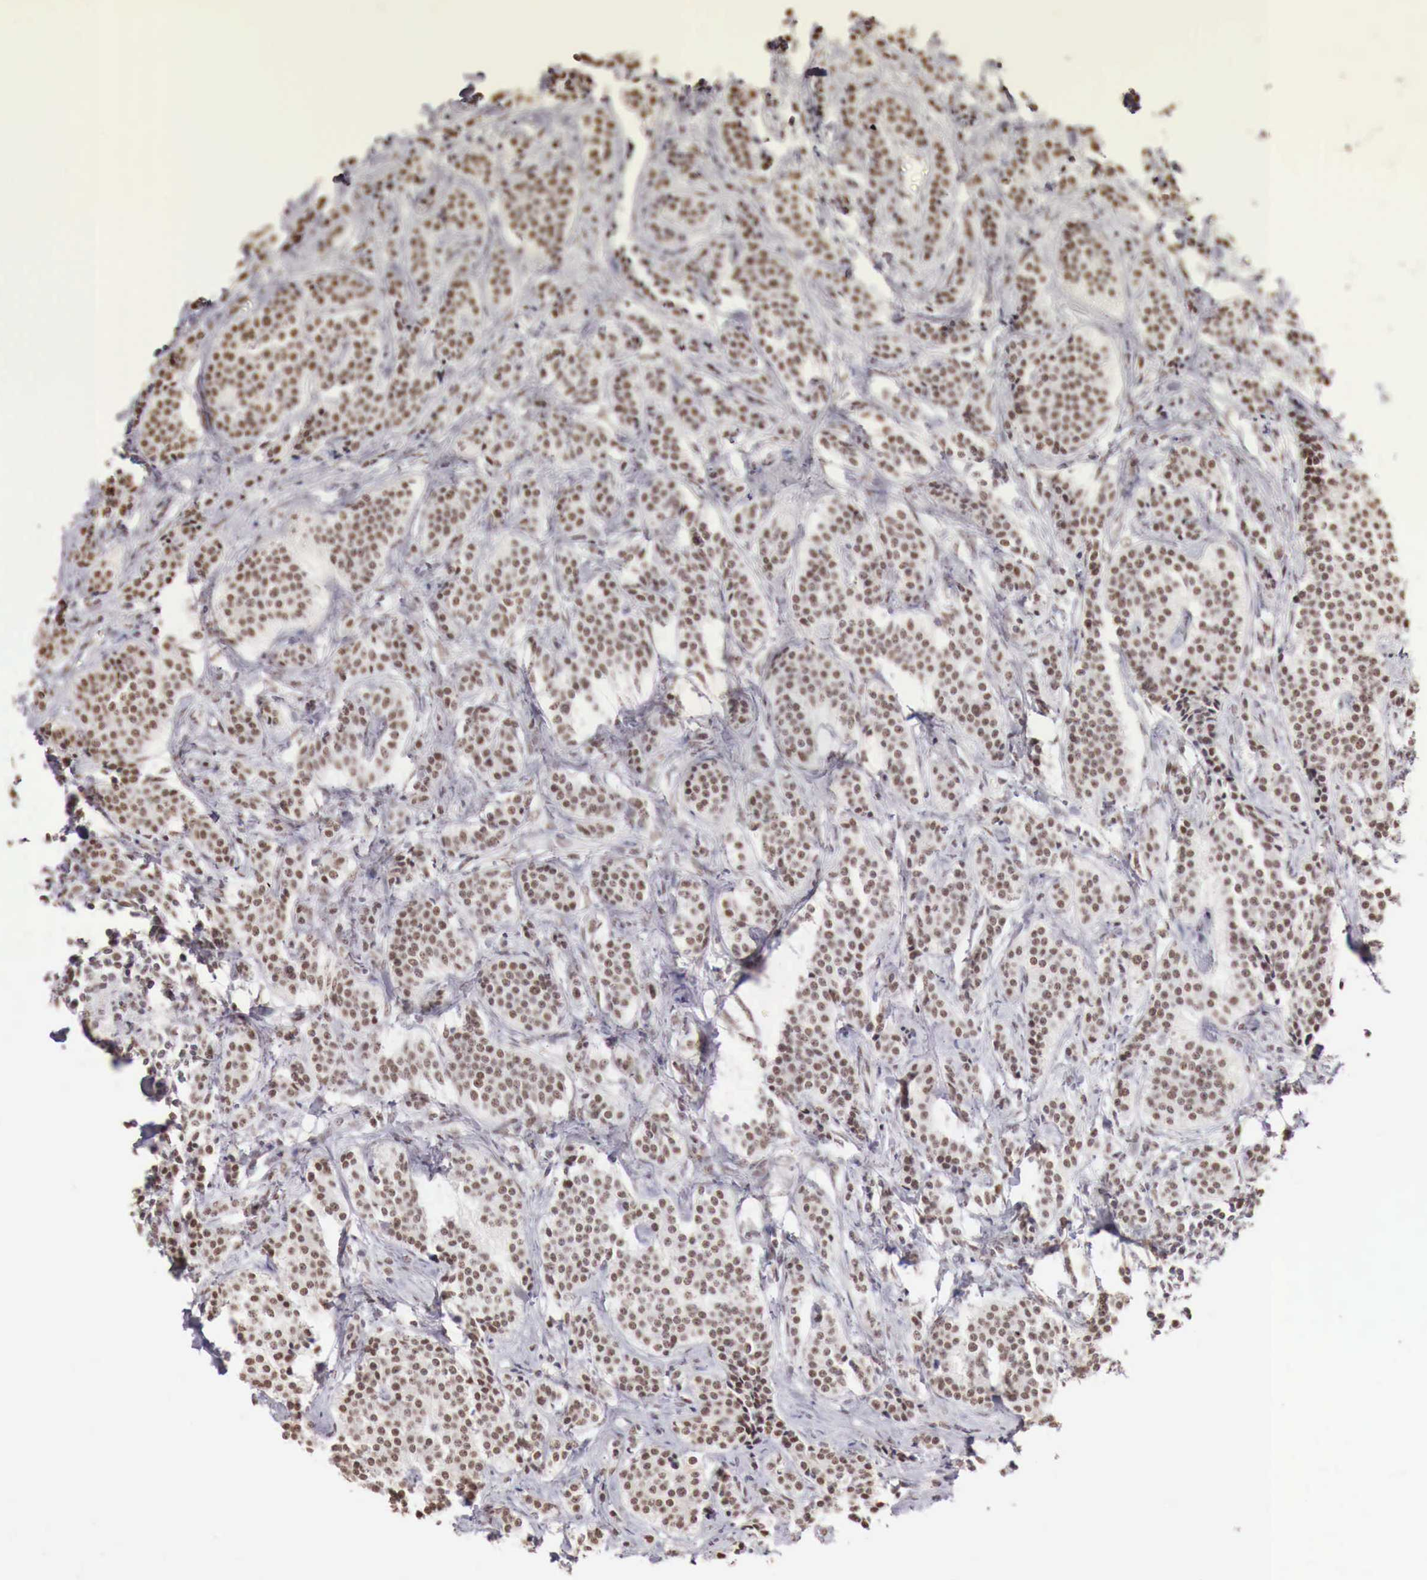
{"staining": {"intensity": "moderate", "quantity": "<25%", "location": "nuclear"}, "tissue": "carcinoid", "cell_type": "Tumor cells", "image_type": "cancer", "snomed": [{"axis": "morphology", "description": "Carcinoid, malignant, NOS"}, {"axis": "topography", "description": "Small intestine"}], "caption": "A high-resolution image shows IHC staining of carcinoid (malignant), which displays moderate nuclear staining in approximately <25% of tumor cells.", "gene": "PHF14", "patient": {"sex": "male", "age": 63}}